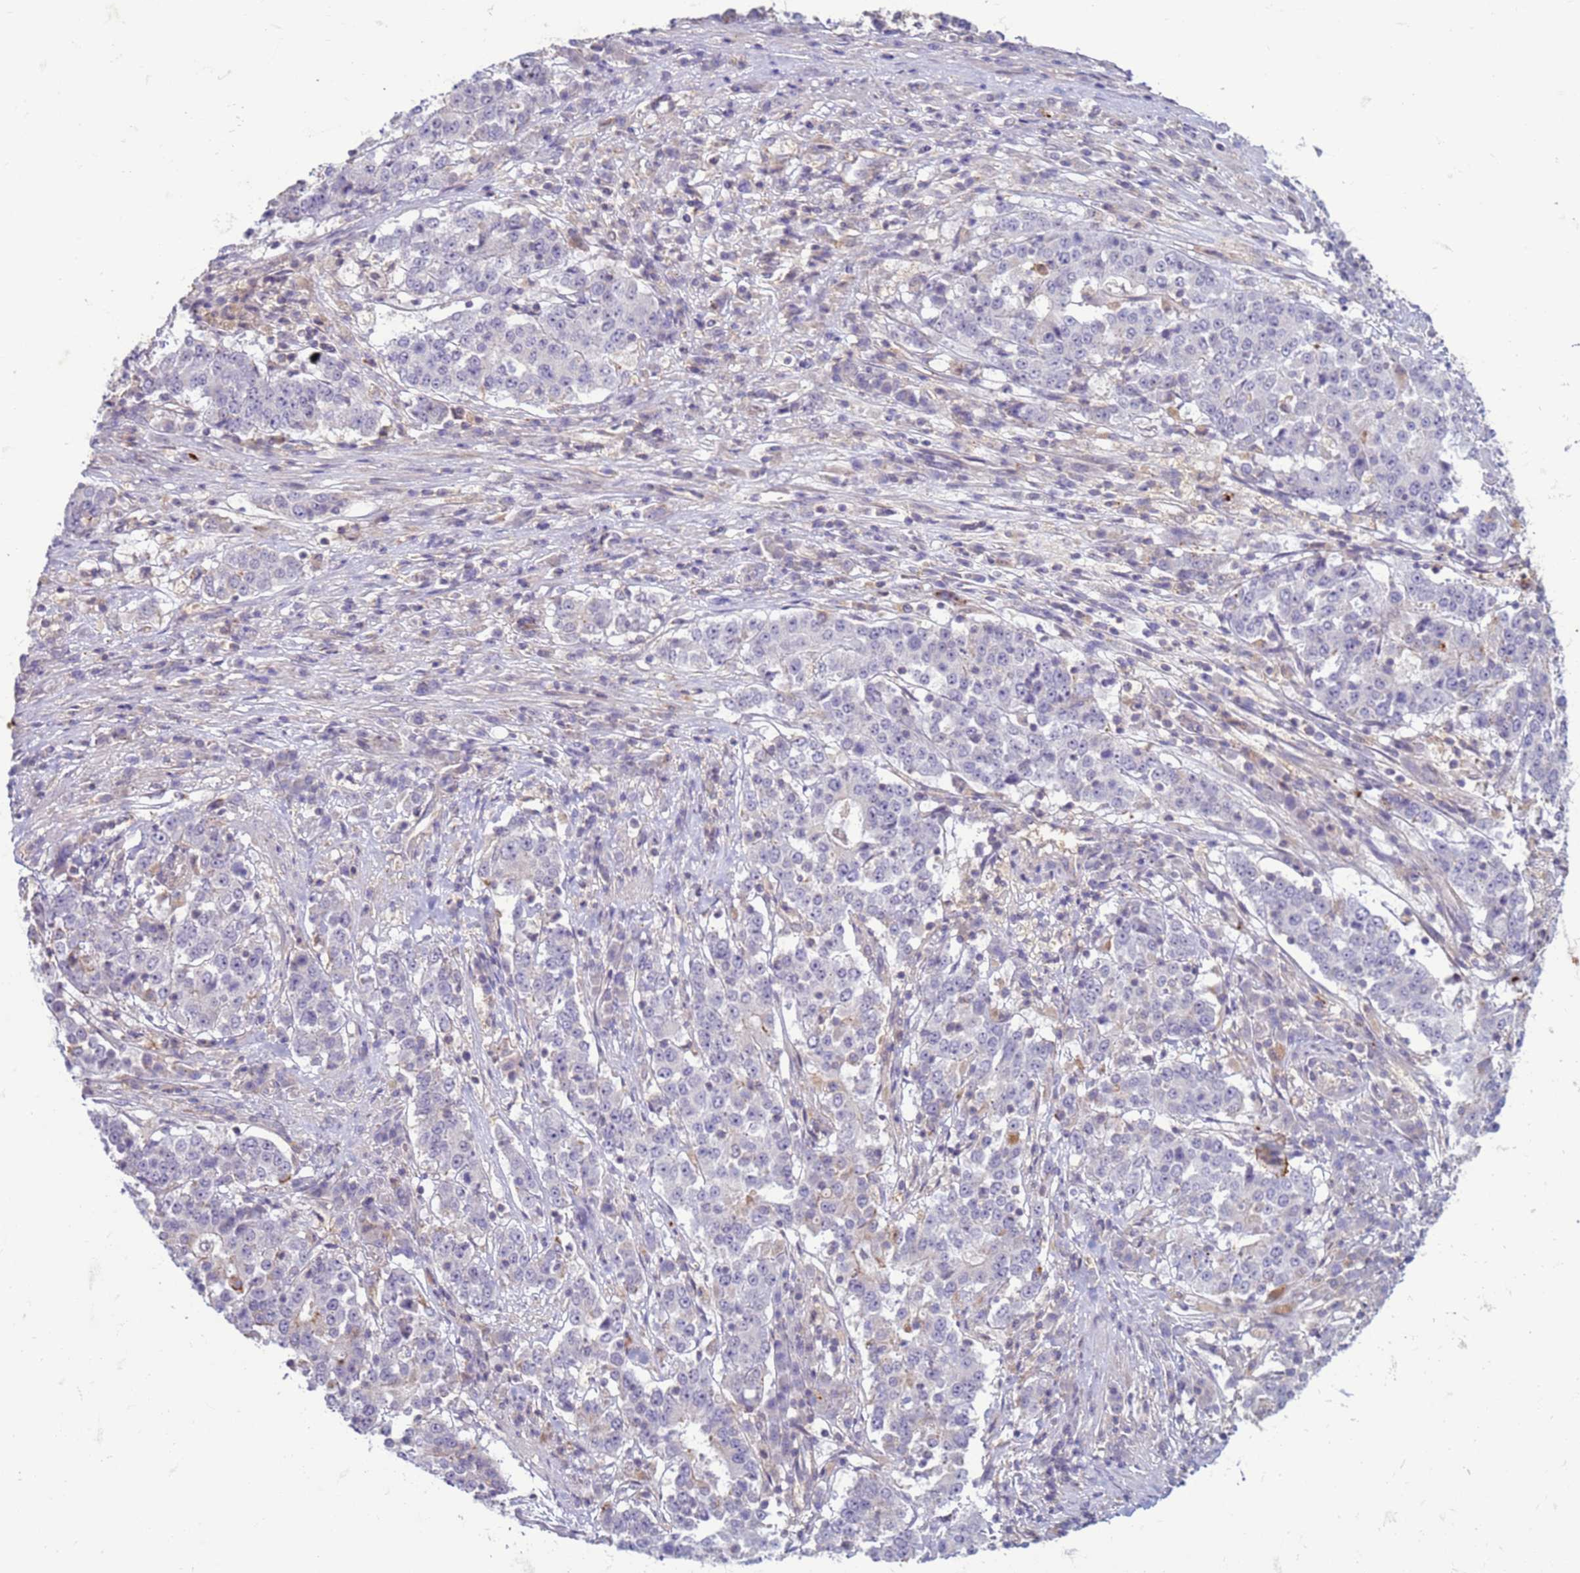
{"staining": {"intensity": "negative", "quantity": "none", "location": "none"}, "tissue": "stomach cancer", "cell_type": "Tumor cells", "image_type": "cancer", "snomed": [{"axis": "morphology", "description": "Adenocarcinoma, NOS"}, {"axis": "topography", "description": "Stomach"}], "caption": "Tumor cells are negative for protein expression in human stomach adenocarcinoma.", "gene": "SLC15A3", "patient": {"sex": "male", "age": 59}}